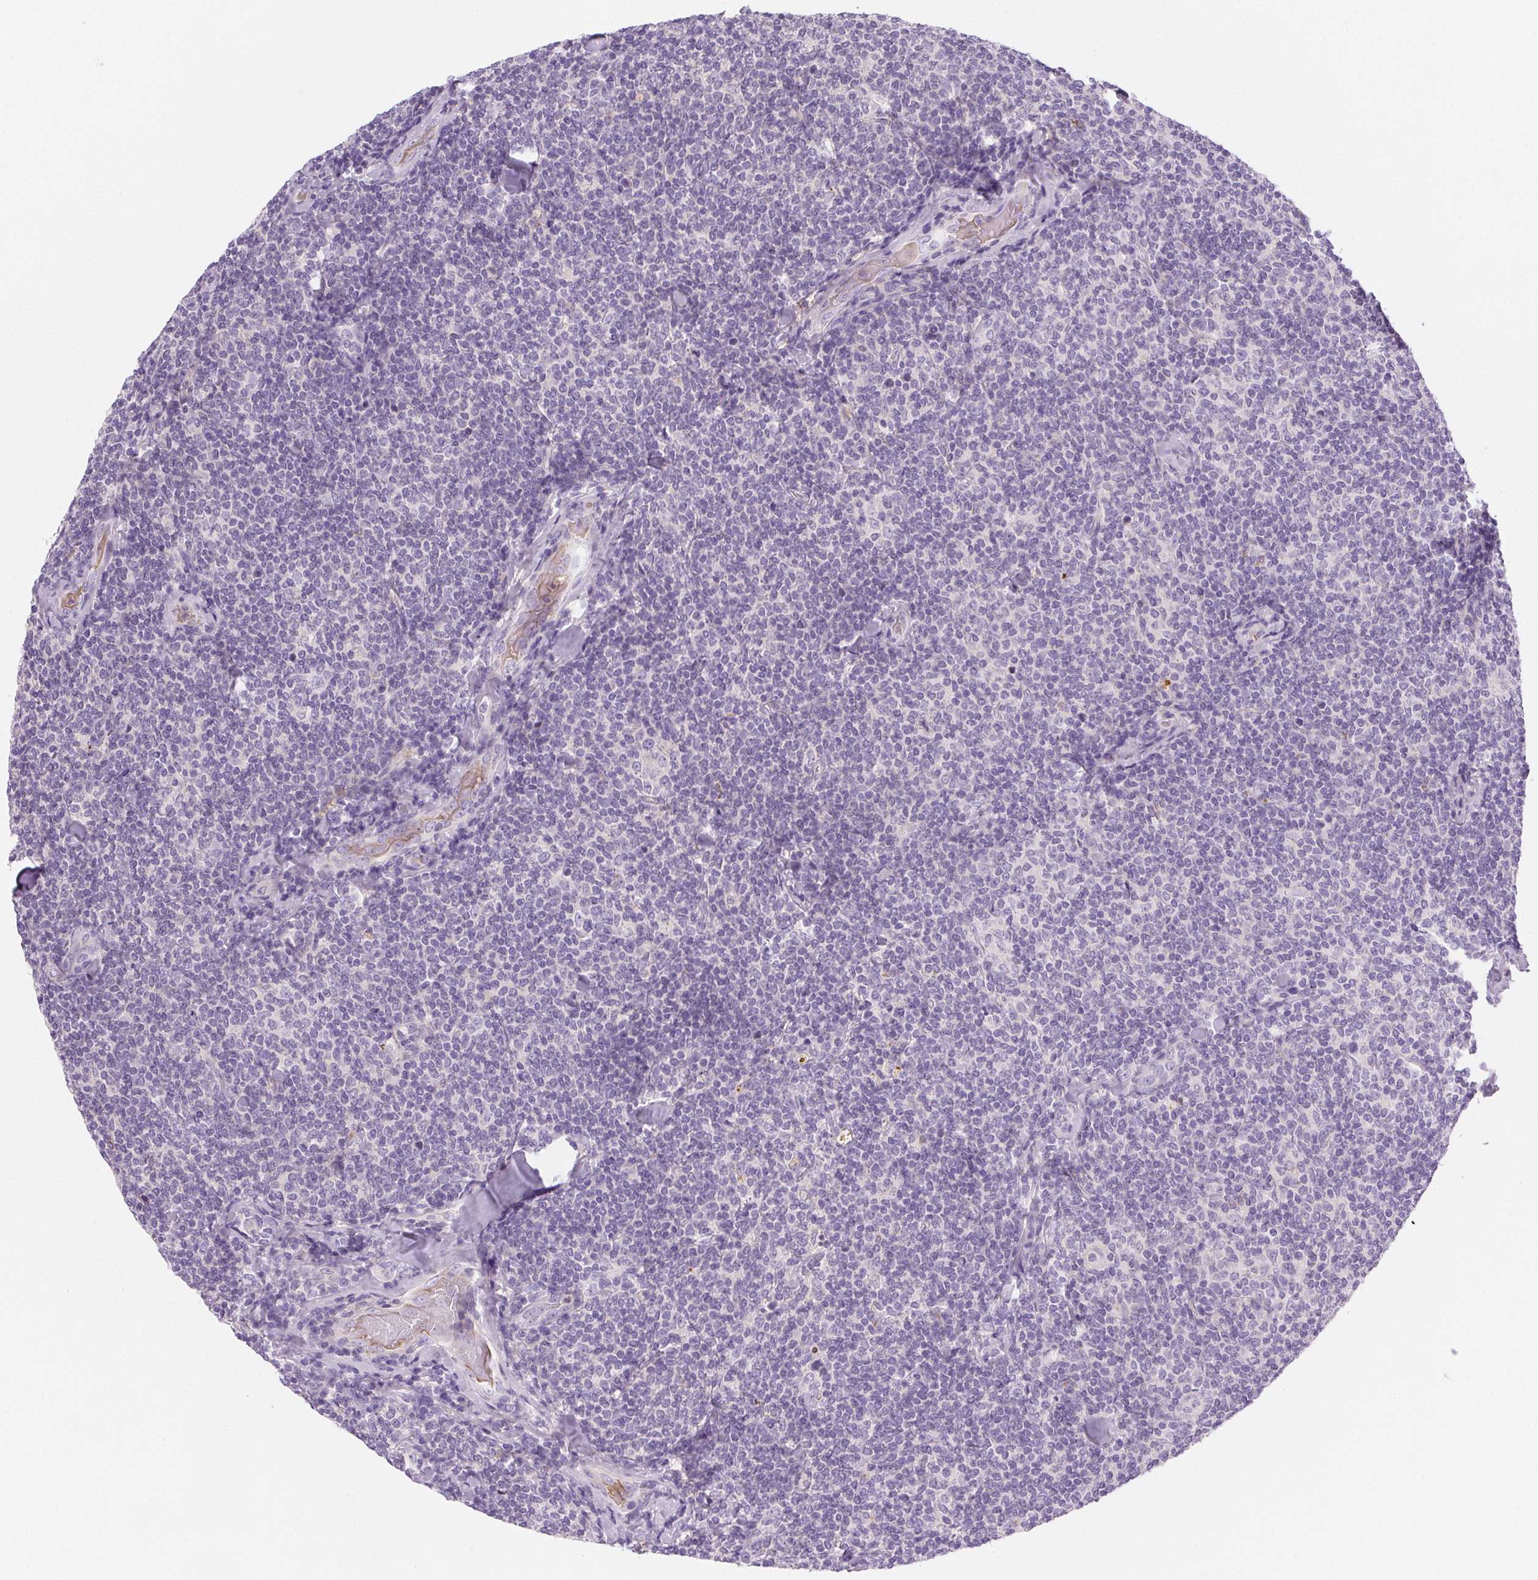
{"staining": {"intensity": "negative", "quantity": "none", "location": "none"}, "tissue": "lymphoma", "cell_type": "Tumor cells", "image_type": "cancer", "snomed": [{"axis": "morphology", "description": "Malignant lymphoma, non-Hodgkin's type, Low grade"}, {"axis": "topography", "description": "Lymph node"}], "caption": "Tumor cells are negative for protein expression in human lymphoma.", "gene": "FGA", "patient": {"sex": "female", "age": 56}}